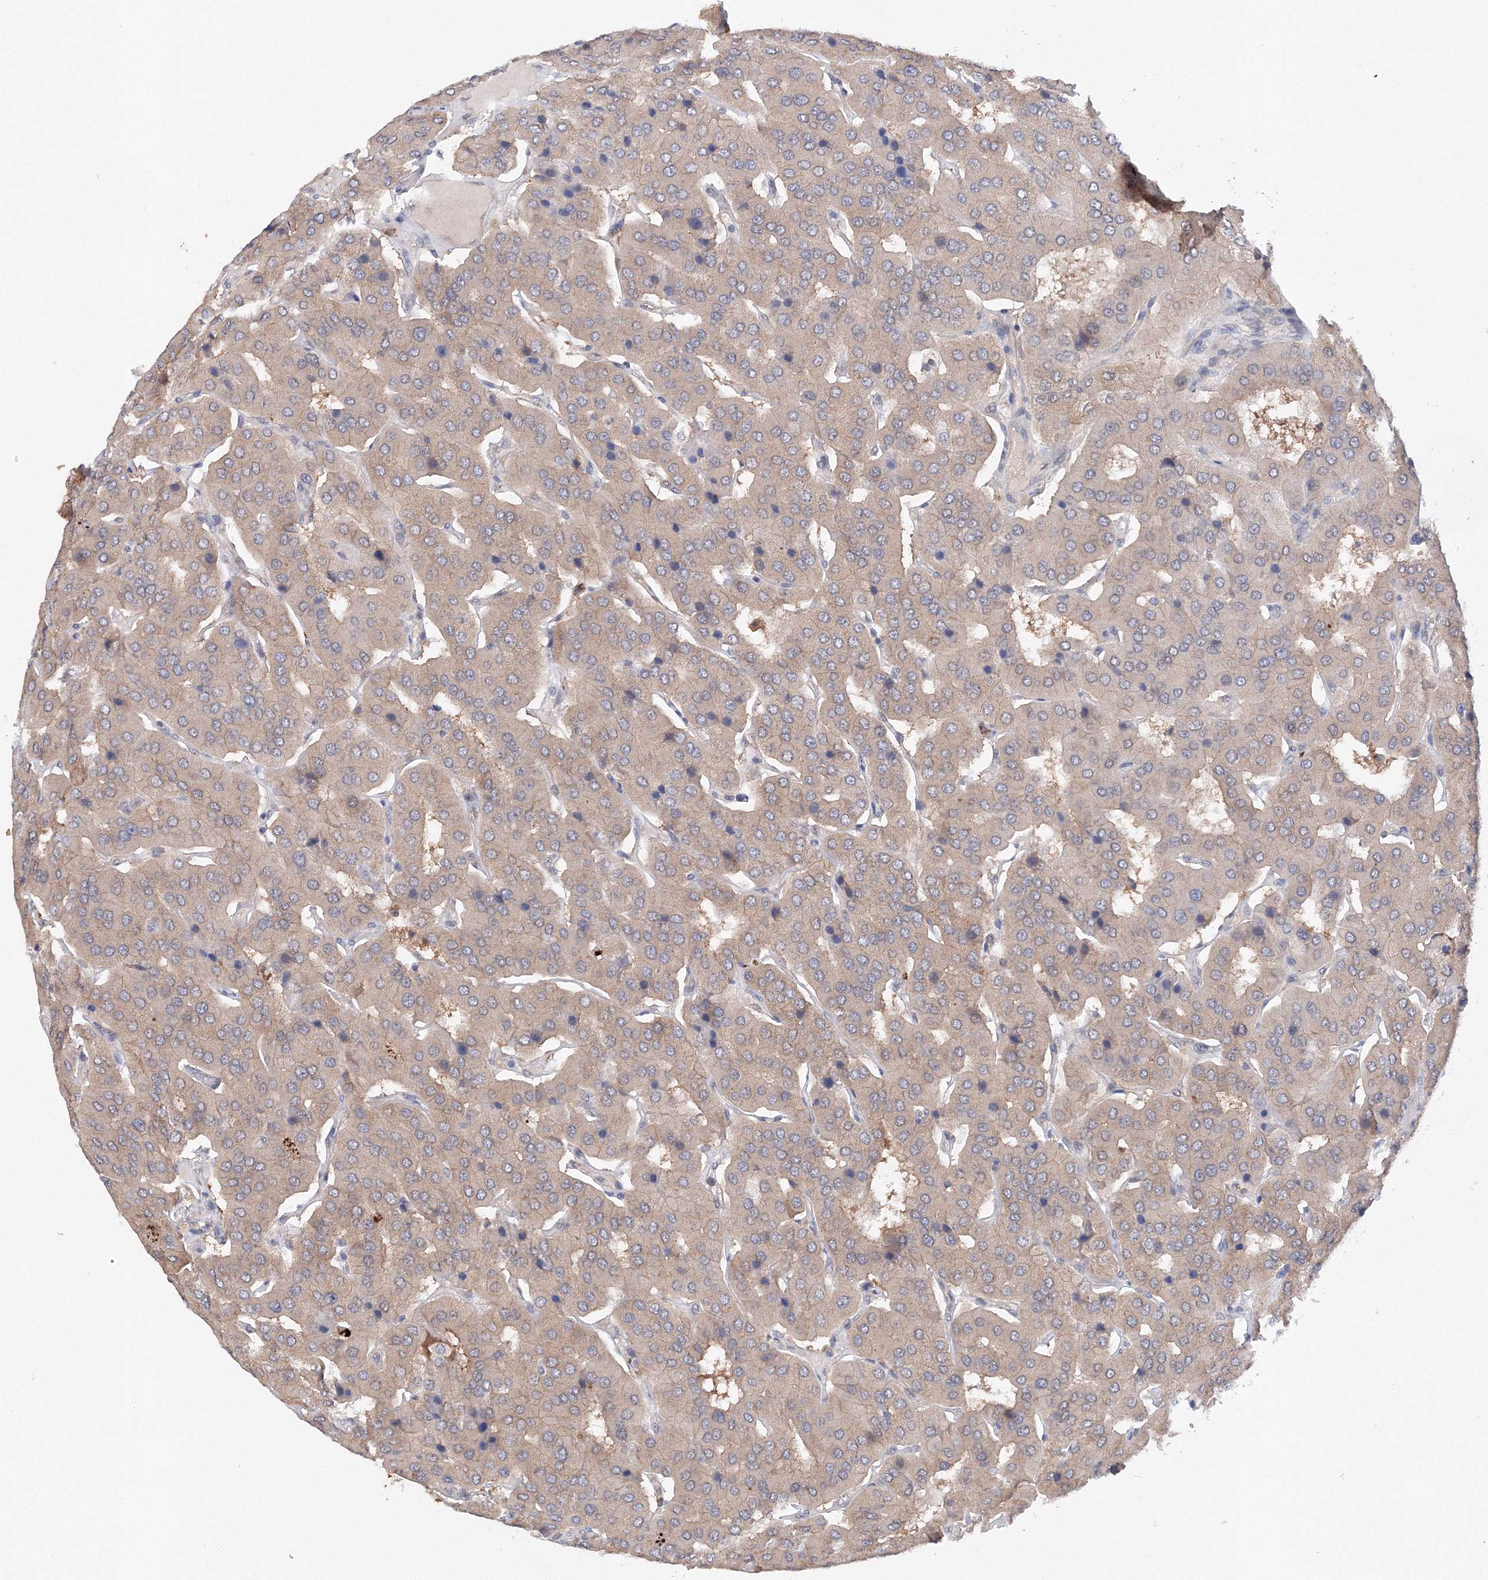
{"staining": {"intensity": "weak", "quantity": ">75%", "location": "cytoplasmic/membranous"}, "tissue": "parathyroid gland", "cell_type": "Glandular cells", "image_type": "normal", "snomed": [{"axis": "morphology", "description": "Normal tissue, NOS"}, {"axis": "morphology", "description": "Adenoma, NOS"}, {"axis": "topography", "description": "Parathyroid gland"}], "caption": "Brown immunohistochemical staining in benign parathyroid gland reveals weak cytoplasmic/membranous staining in about >75% of glandular cells.", "gene": "DIS3L2", "patient": {"sex": "female", "age": 86}}